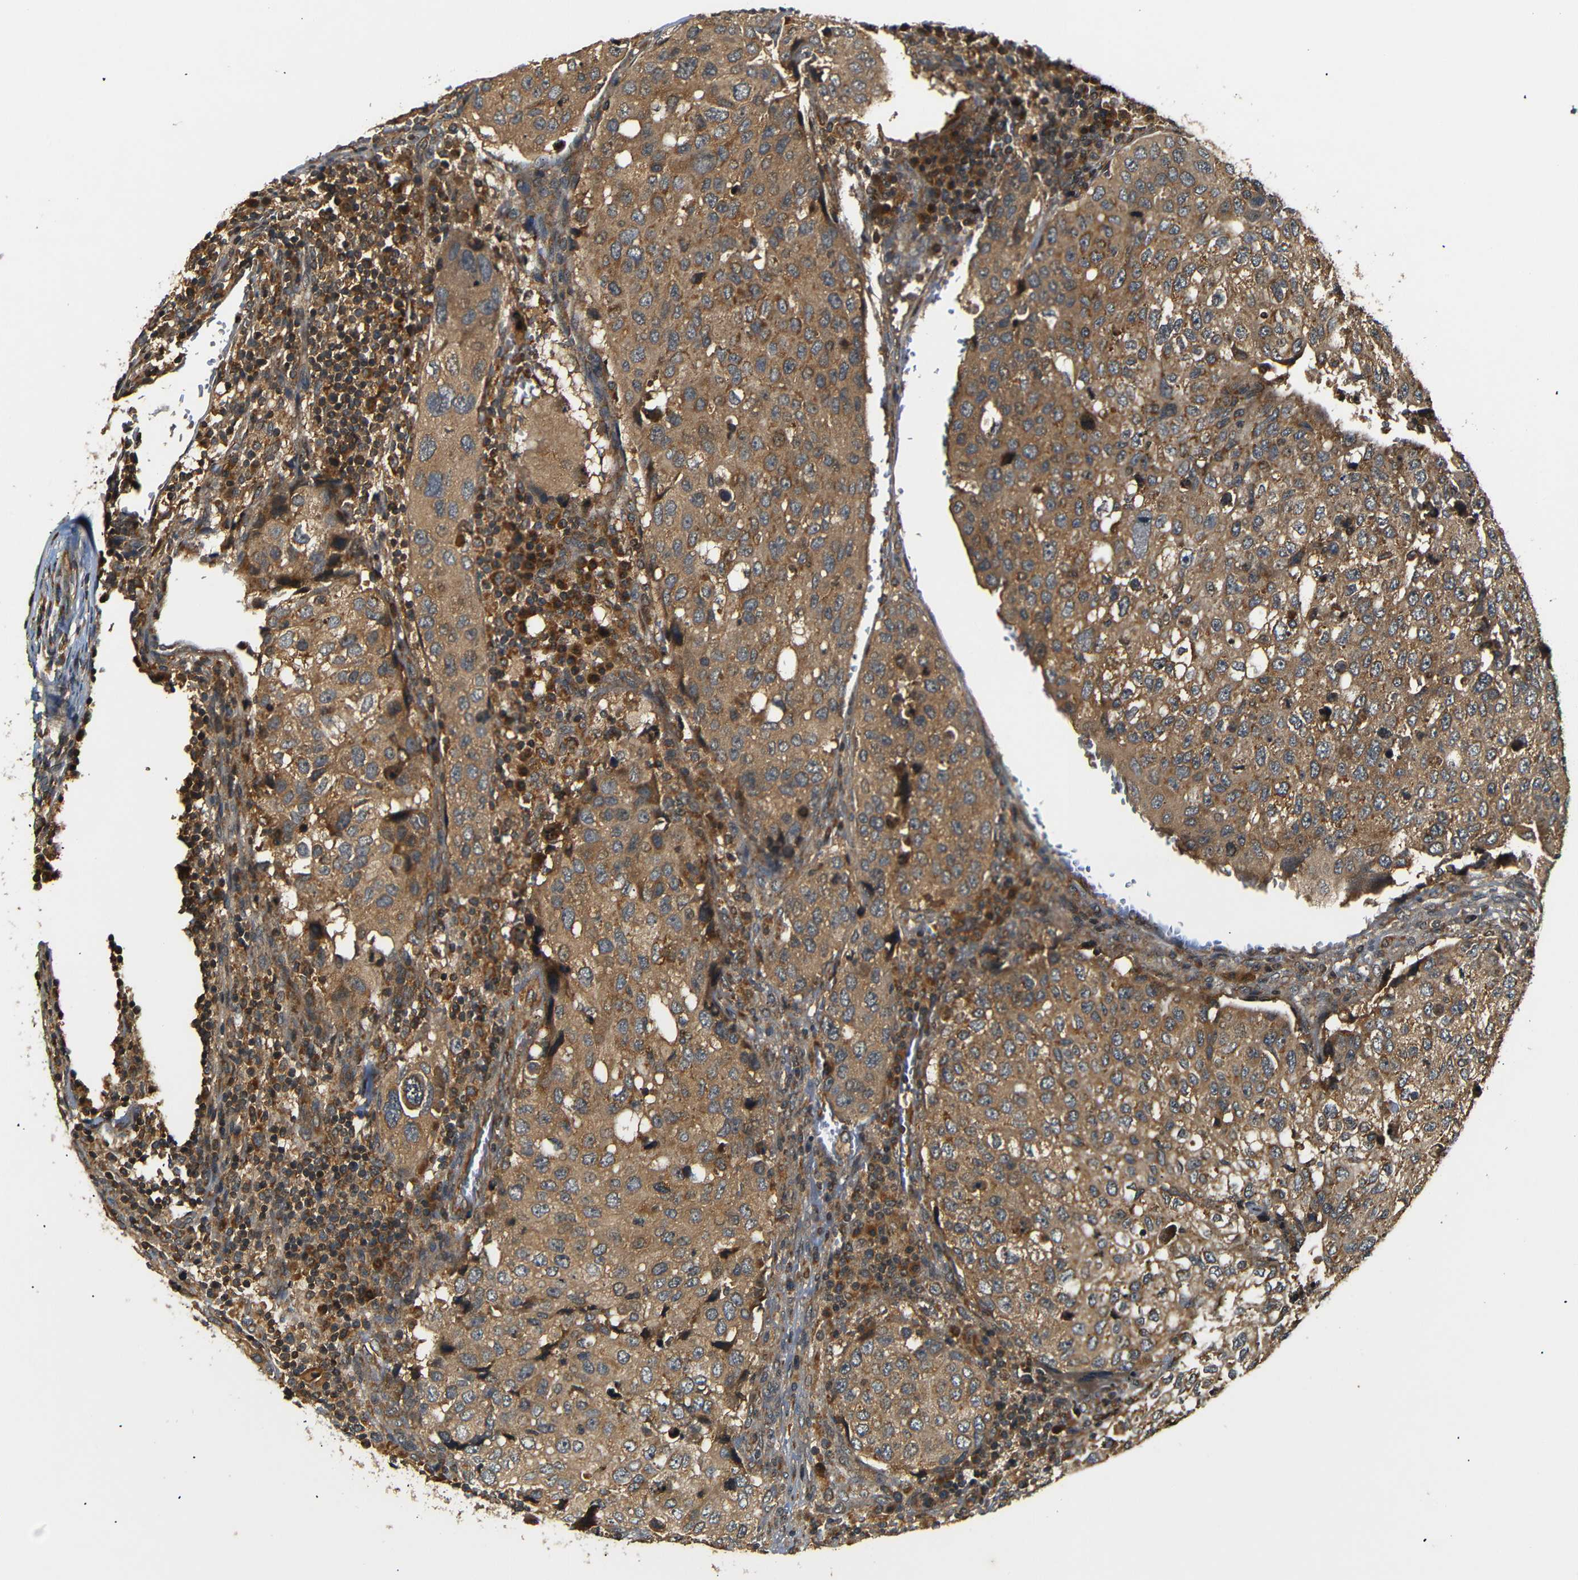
{"staining": {"intensity": "moderate", "quantity": ">75%", "location": "cytoplasmic/membranous"}, "tissue": "urothelial cancer", "cell_type": "Tumor cells", "image_type": "cancer", "snomed": [{"axis": "morphology", "description": "Urothelial carcinoma, High grade"}, {"axis": "topography", "description": "Lymph node"}, {"axis": "topography", "description": "Urinary bladder"}], "caption": "DAB immunohistochemical staining of urothelial cancer shows moderate cytoplasmic/membranous protein expression in approximately >75% of tumor cells. (DAB IHC, brown staining for protein, blue staining for nuclei).", "gene": "TANK", "patient": {"sex": "male", "age": 51}}